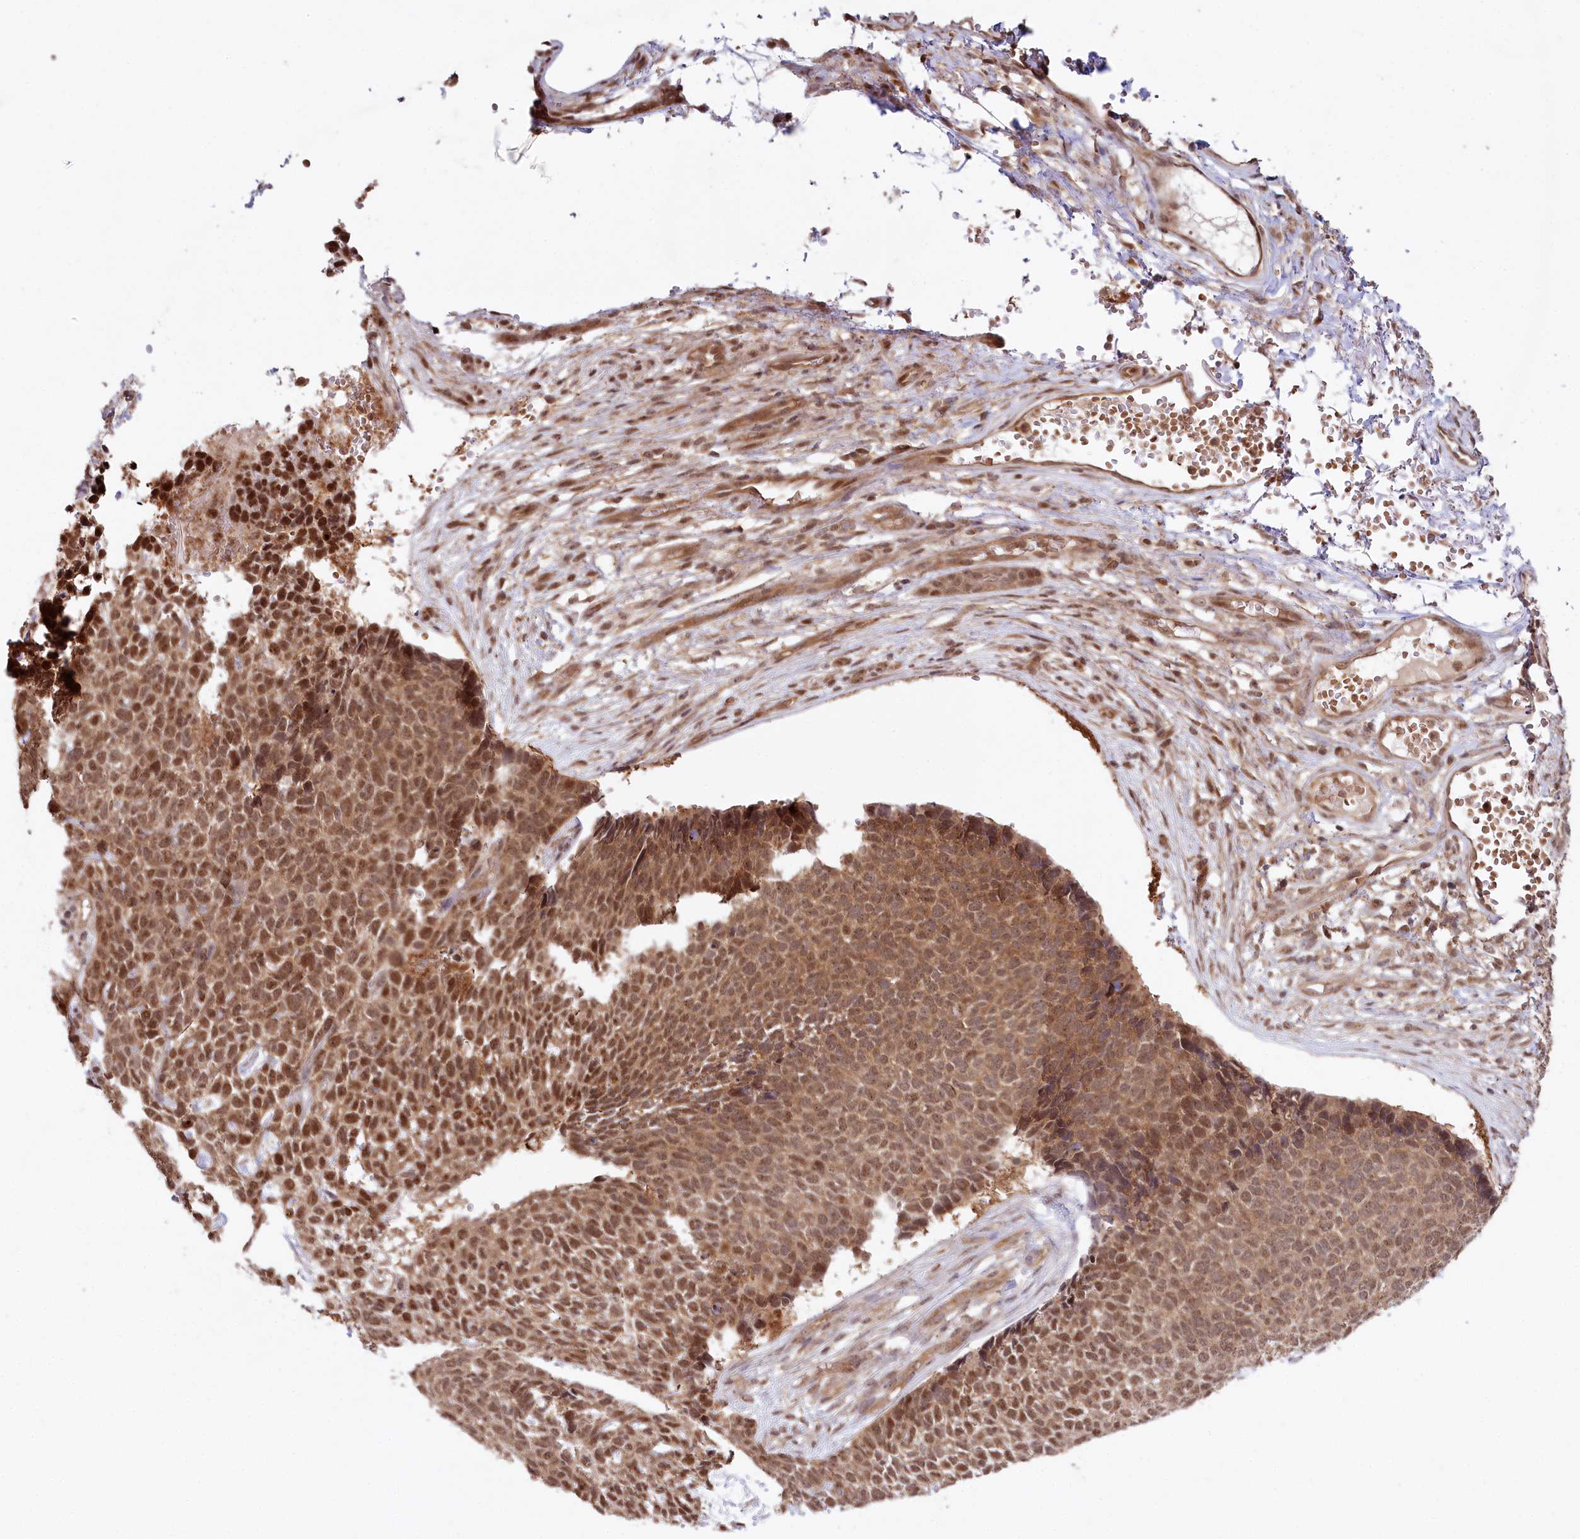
{"staining": {"intensity": "strong", "quantity": ">75%", "location": "cytoplasmic/membranous,nuclear"}, "tissue": "skin cancer", "cell_type": "Tumor cells", "image_type": "cancer", "snomed": [{"axis": "morphology", "description": "Basal cell carcinoma"}, {"axis": "topography", "description": "Skin"}], "caption": "Protein expression analysis of human skin cancer (basal cell carcinoma) reveals strong cytoplasmic/membranous and nuclear staining in approximately >75% of tumor cells.", "gene": "CCDC65", "patient": {"sex": "female", "age": 84}}